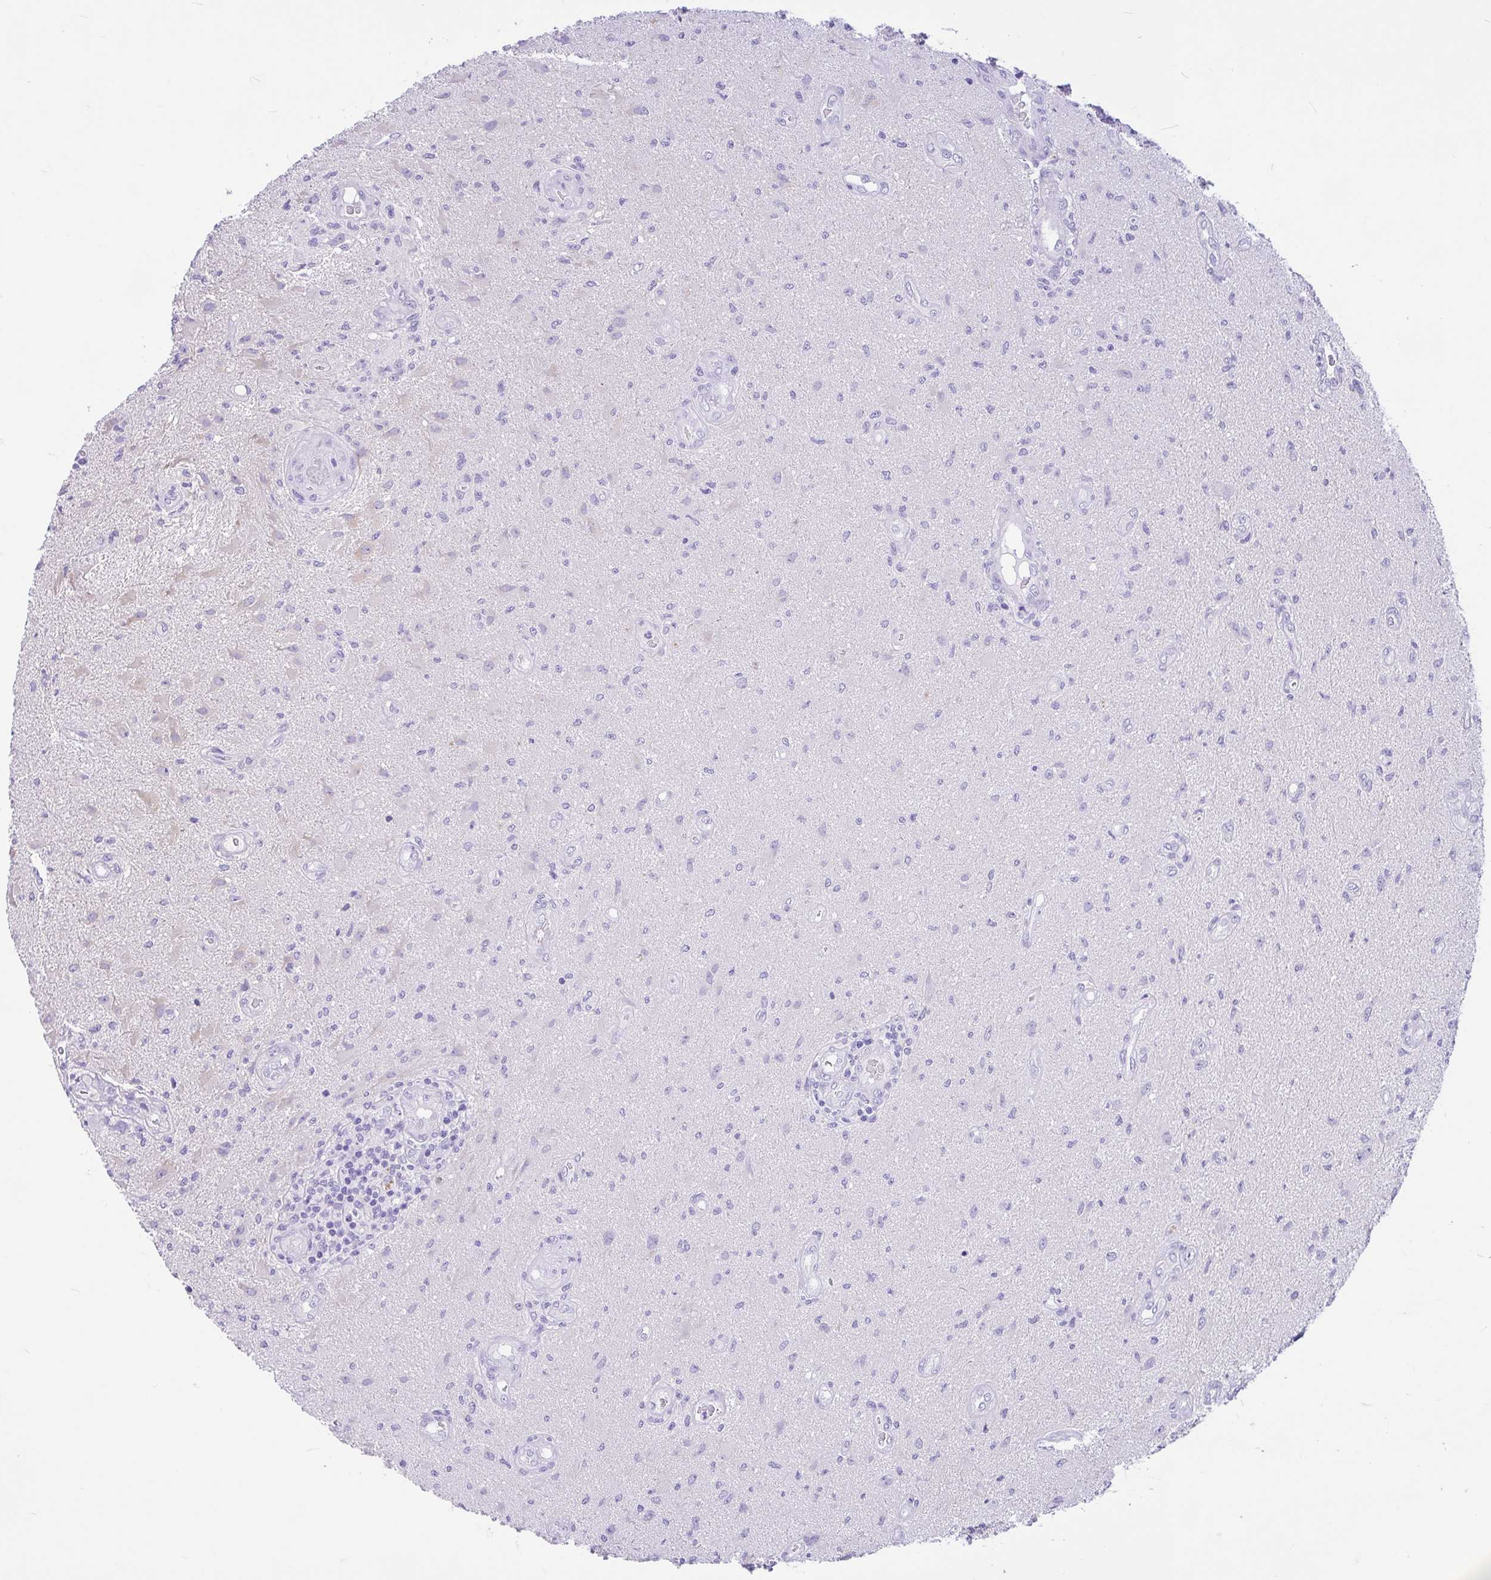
{"staining": {"intensity": "negative", "quantity": "none", "location": "none"}, "tissue": "glioma", "cell_type": "Tumor cells", "image_type": "cancer", "snomed": [{"axis": "morphology", "description": "Glioma, malignant, High grade"}, {"axis": "topography", "description": "Brain"}], "caption": "Histopathology image shows no protein positivity in tumor cells of malignant glioma (high-grade) tissue.", "gene": "OR4N4", "patient": {"sex": "male", "age": 67}}